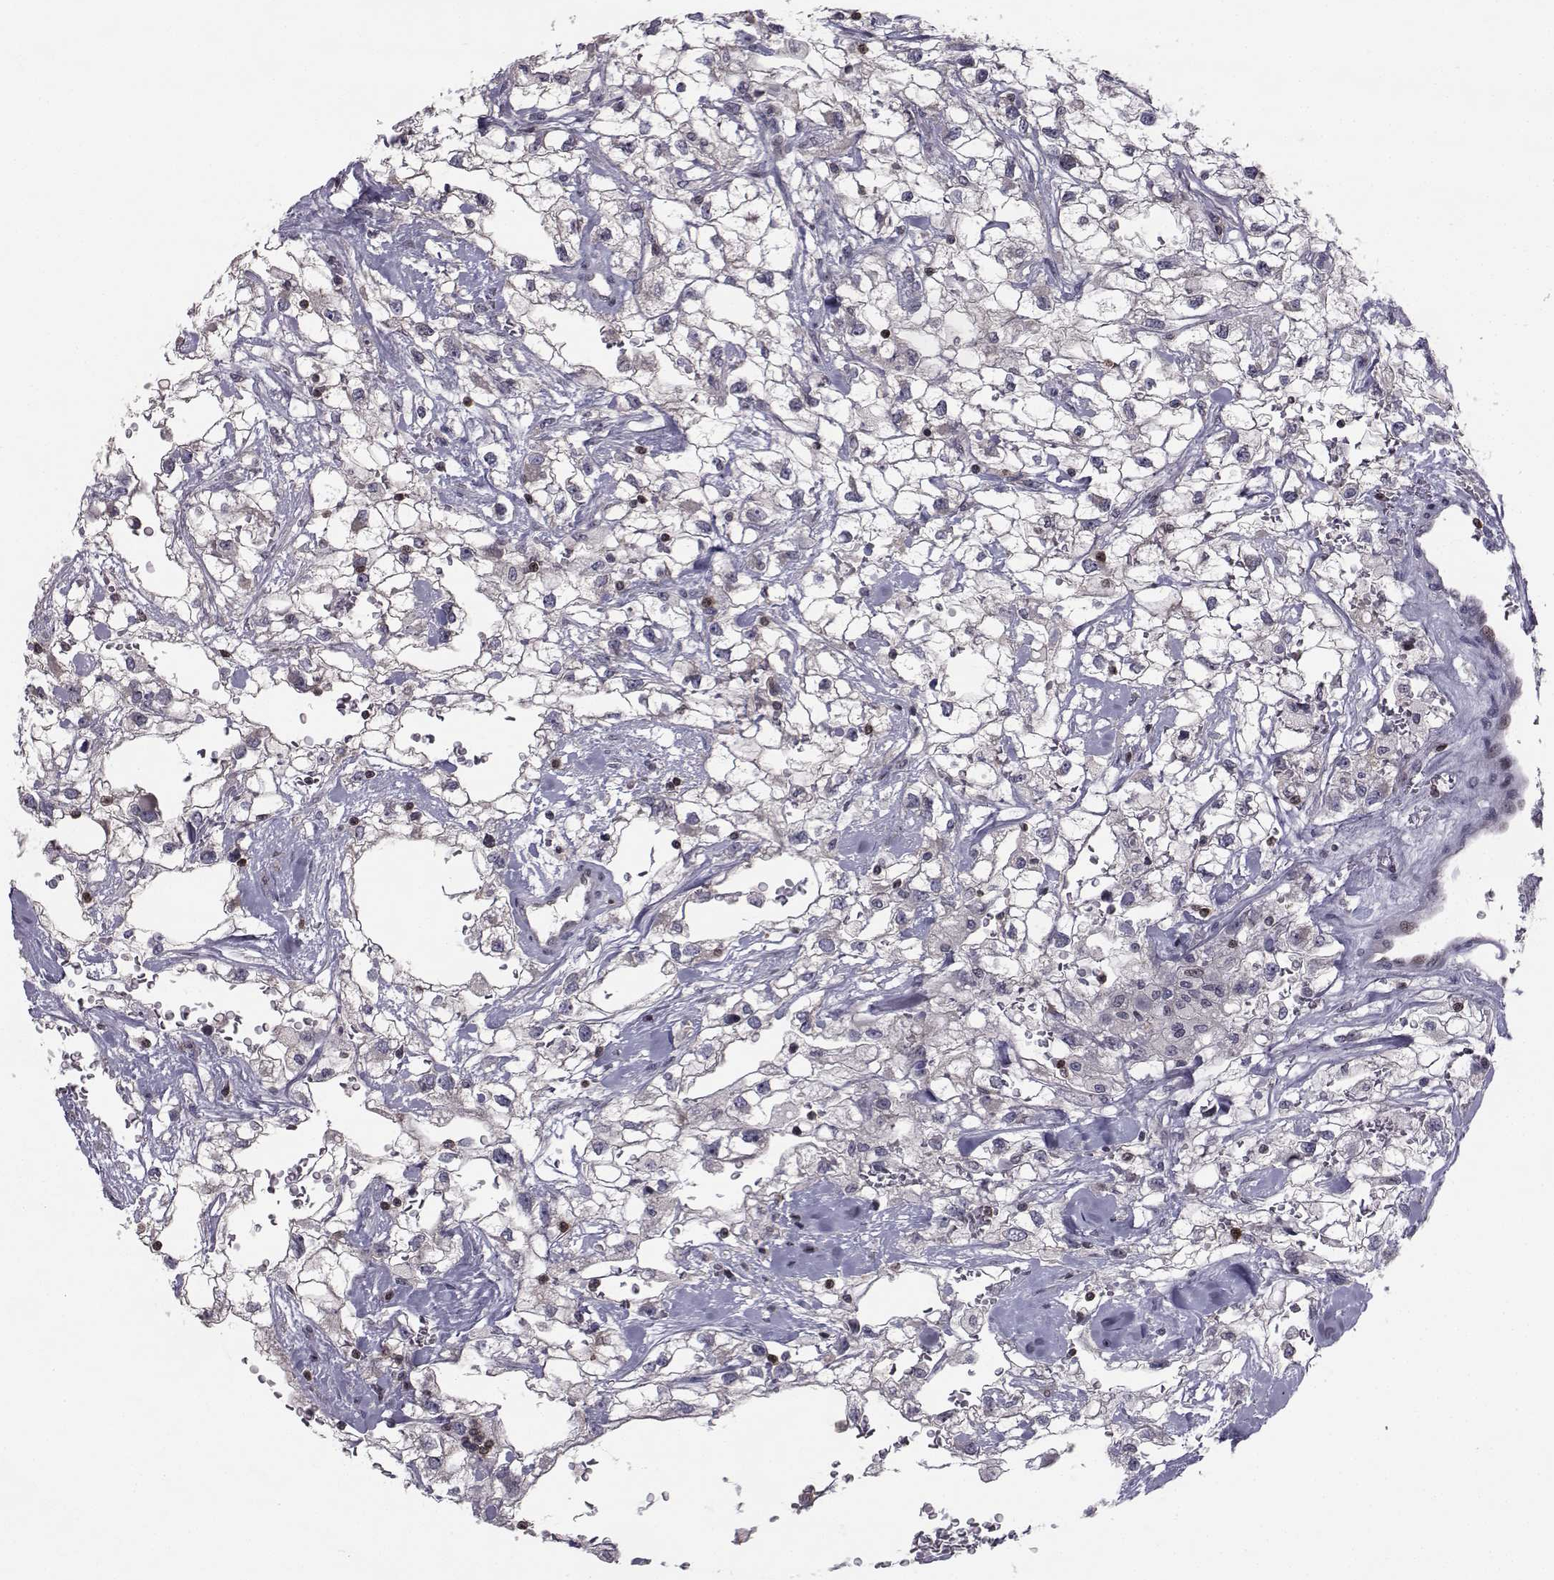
{"staining": {"intensity": "negative", "quantity": "none", "location": "none"}, "tissue": "renal cancer", "cell_type": "Tumor cells", "image_type": "cancer", "snomed": [{"axis": "morphology", "description": "Adenocarcinoma, NOS"}, {"axis": "topography", "description": "Kidney"}], "caption": "This is an immunohistochemistry photomicrograph of adenocarcinoma (renal). There is no positivity in tumor cells.", "gene": "PCP4L1", "patient": {"sex": "male", "age": 59}}